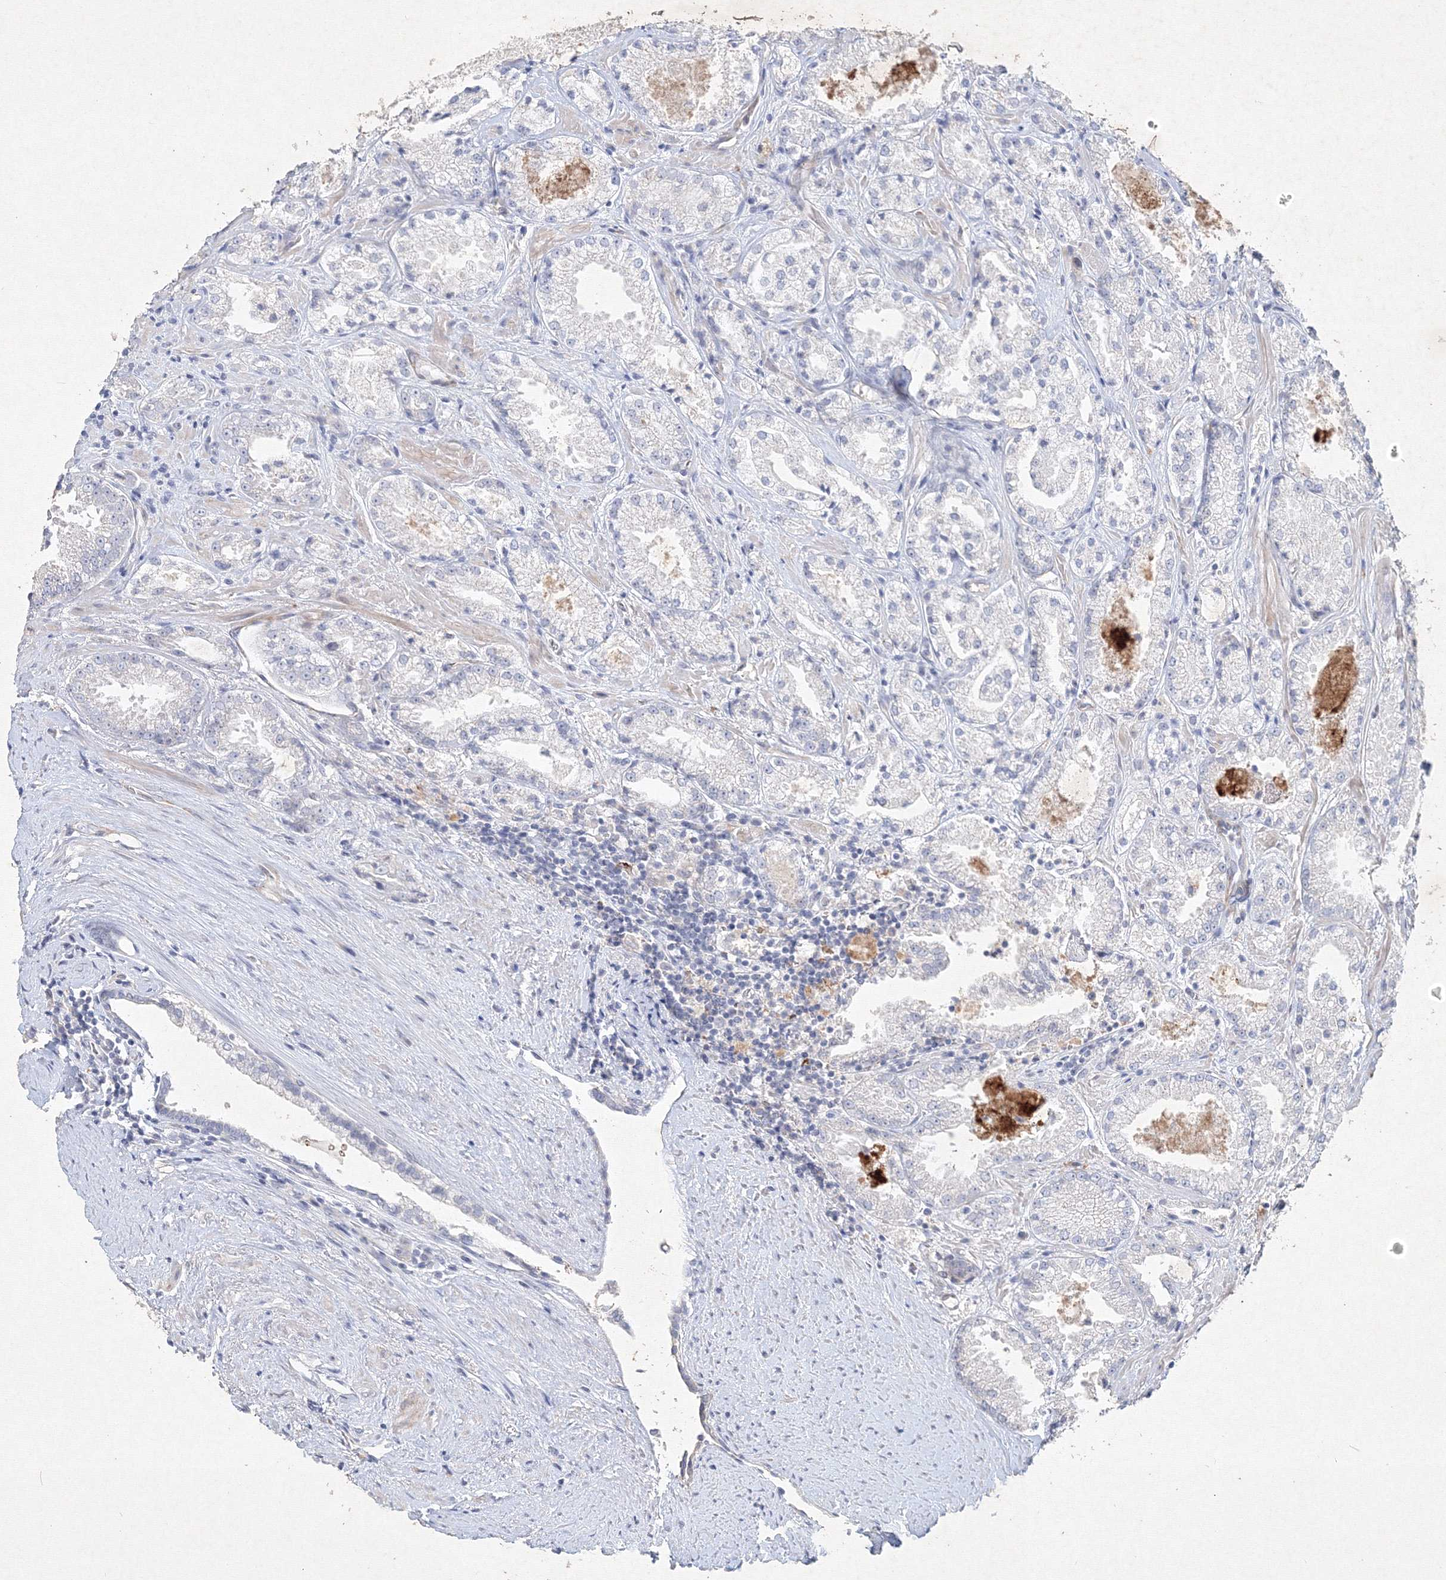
{"staining": {"intensity": "negative", "quantity": "none", "location": "none"}, "tissue": "prostate cancer", "cell_type": "Tumor cells", "image_type": "cancer", "snomed": [{"axis": "morphology", "description": "Adenocarcinoma, High grade"}, {"axis": "topography", "description": "Prostate"}], "caption": "An IHC histopathology image of prostate cancer is shown. There is no staining in tumor cells of prostate cancer.", "gene": "CXXC4", "patient": {"sex": "male", "age": 73}}